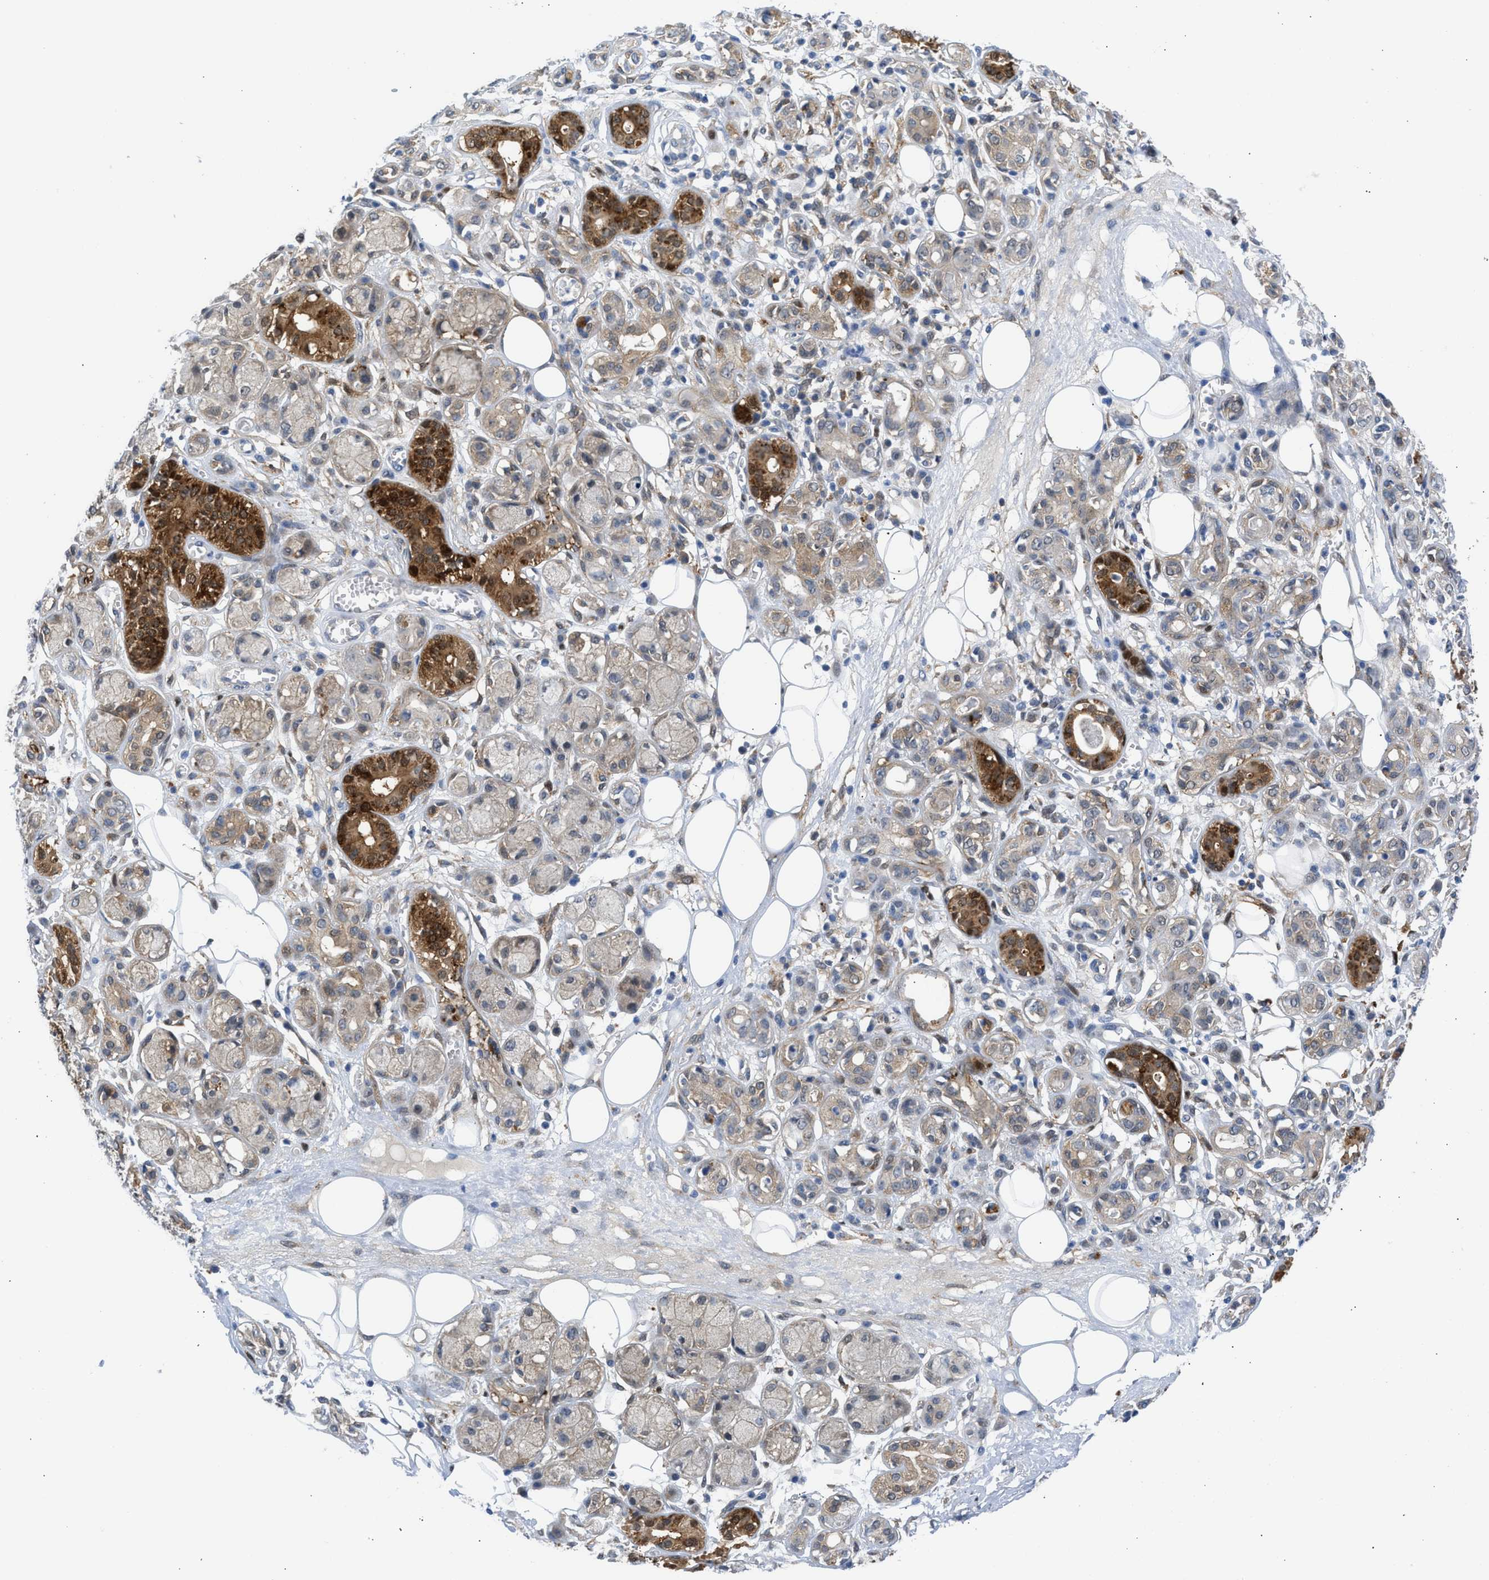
{"staining": {"intensity": "negative", "quantity": "none", "location": "none"}, "tissue": "adipose tissue", "cell_type": "Adipocytes", "image_type": "normal", "snomed": [{"axis": "morphology", "description": "Normal tissue, NOS"}, {"axis": "morphology", "description": "Inflammation, NOS"}, {"axis": "topography", "description": "Salivary gland"}, {"axis": "topography", "description": "Peripheral nerve tissue"}], "caption": "Immunohistochemistry (IHC) micrograph of unremarkable human adipose tissue stained for a protein (brown), which shows no staining in adipocytes. (DAB (3,3'-diaminobenzidine) IHC with hematoxylin counter stain).", "gene": "CBR1", "patient": {"sex": "female", "age": 75}}